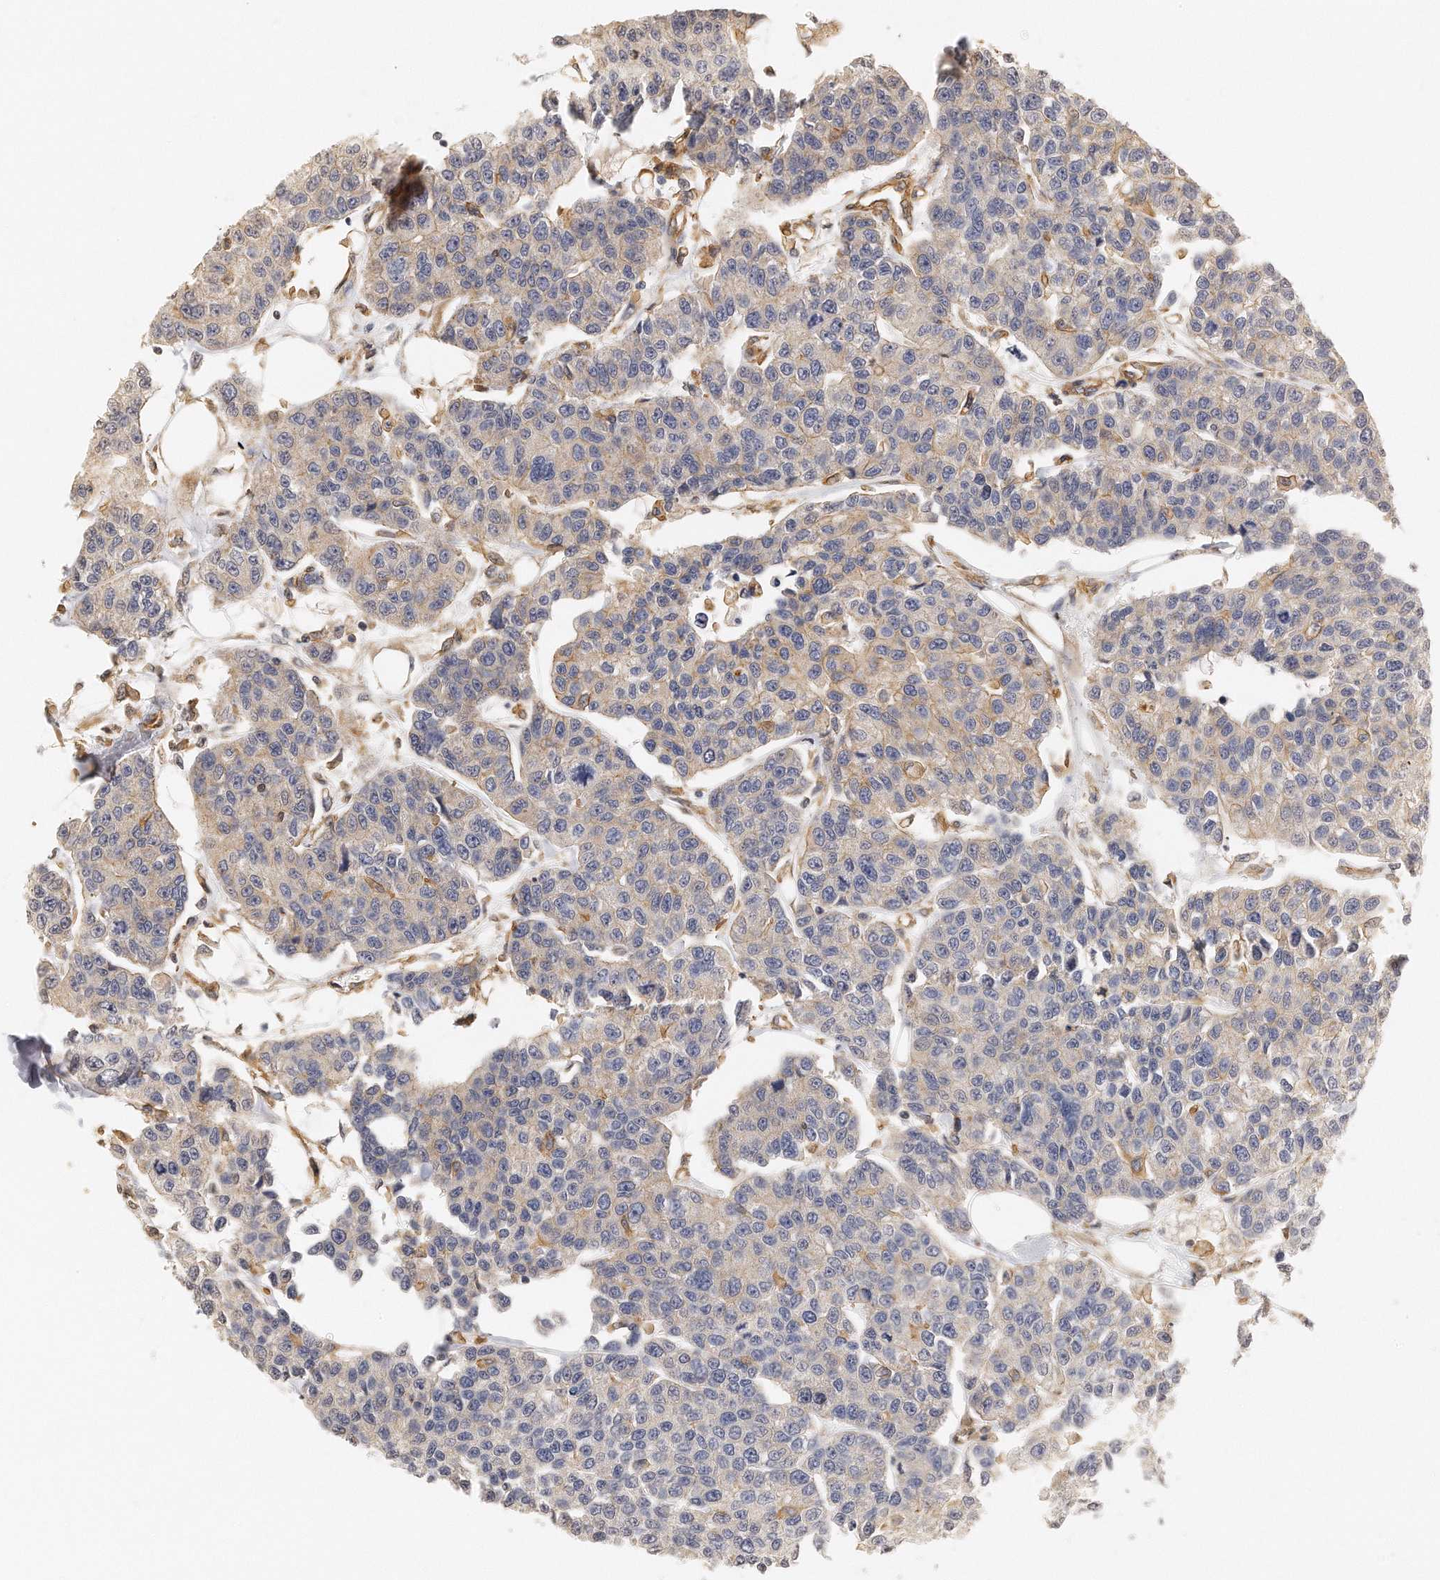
{"staining": {"intensity": "weak", "quantity": "<25%", "location": "cytoplasmic/membranous"}, "tissue": "breast cancer", "cell_type": "Tumor cells", "image_type": "cancer", "snomed": [{"axis": "morphology", "description": "Duct carcinoma"}, {"axis": "topography", "description": "Breast"}], "caption": "IHC micrograph of neoplastic tissue: breast cancer stained with DAB (3,3'-diaminobenzidine) displays no significant protein positivity in tumor cells. Brightfield microscopy of immunohistochemistry (IHC) stained with DAB (3,3'-diaminobenzidine) (brown) and hematoxylin (blue), captured at high magnification.", "gene": "CHST7", "patient": {"sex": "female", "age": 51}}